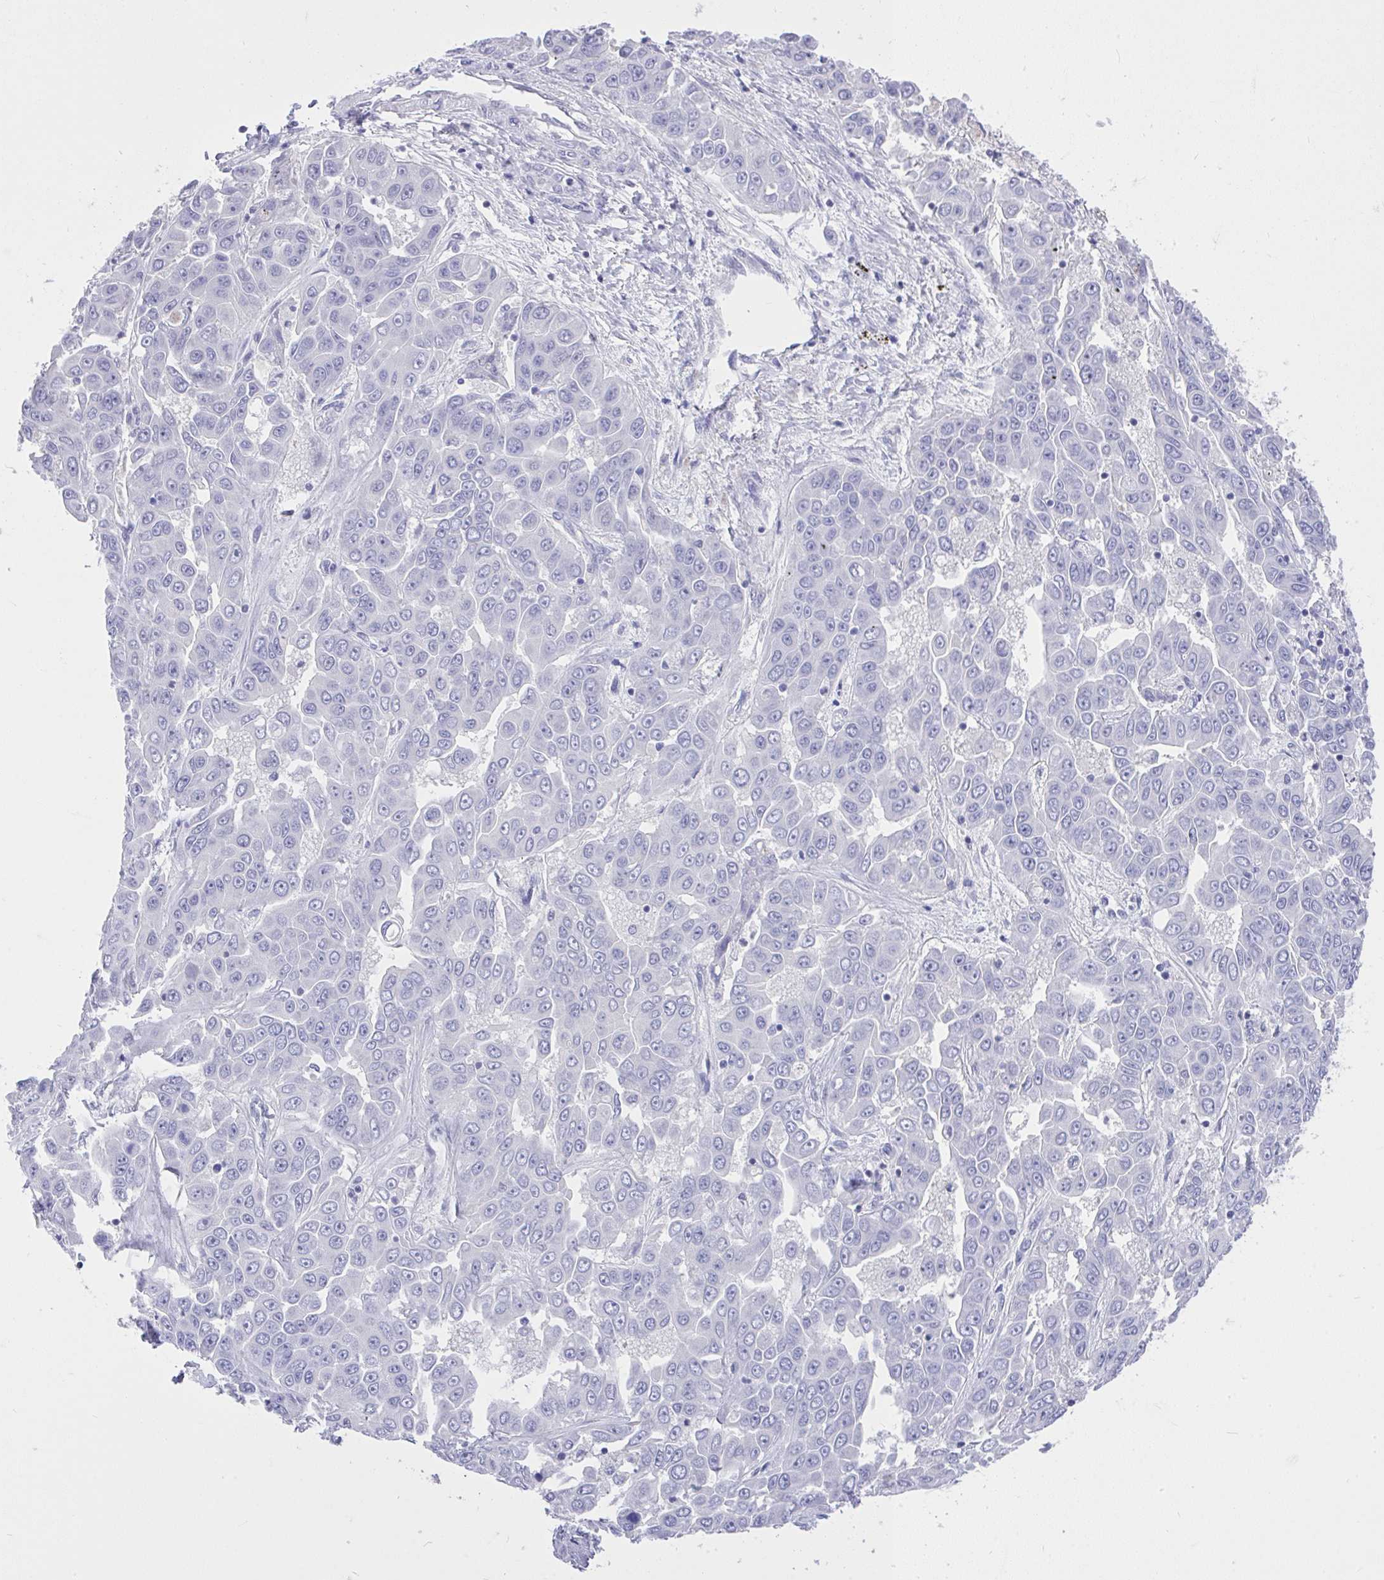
{"staining": {"intensity": "negative", "quantity": "none", "location": "none"}, "tissue": "liver cancer", "cell_type": "Tumor cells", "image_type": "cancer", "snomed": [{"axis": "morphology", "description": "Cholangiocarcinoma"}, {"axis": "topography", "description": "Liver"}], "caption": "The immunohistochemistry histopathology image has no significant positivity in tumor cells of liver cancer tissue.", "gene": "MS4A12", "patient": {"sex": "female", "age": 52}}